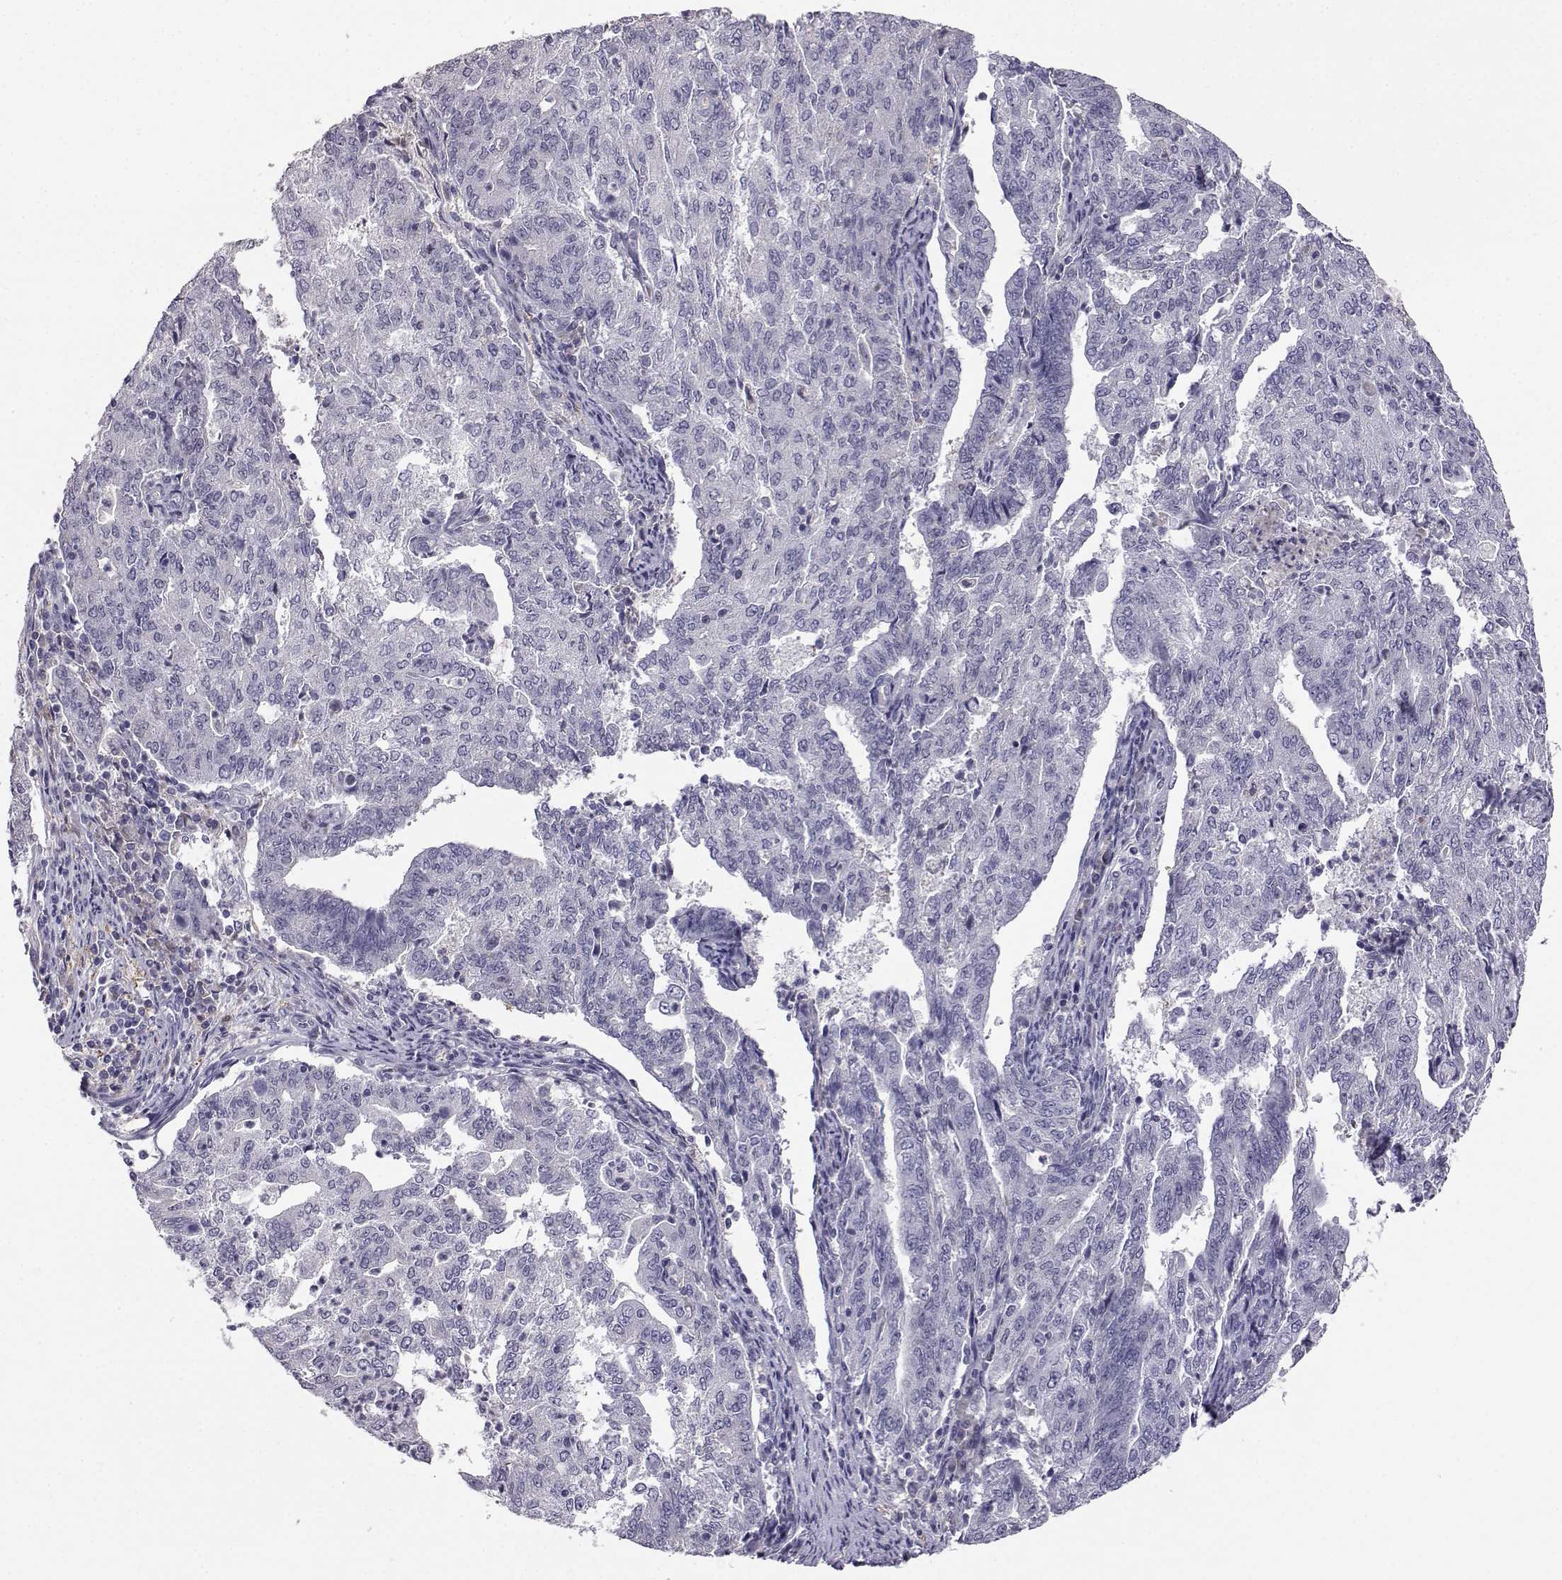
{"staining": {"intensity": "negative", "quantity": "none", "location": "none"}, "tissue": "endometrial cancer", "cell_type": "Tumor cells", "image_type": "cancer", "snomed": [{"axis": "morphology", "description": "Adenocarcinoma, NOS"}, {"axis": "topography", "description": "Endometrium"}], "caption": "The micrograph reveals no staining of tumor cells in endometrial adenocarcinoma.", "gene": "AKR1B1", "patient": {"sex": "female", "age": 82}}